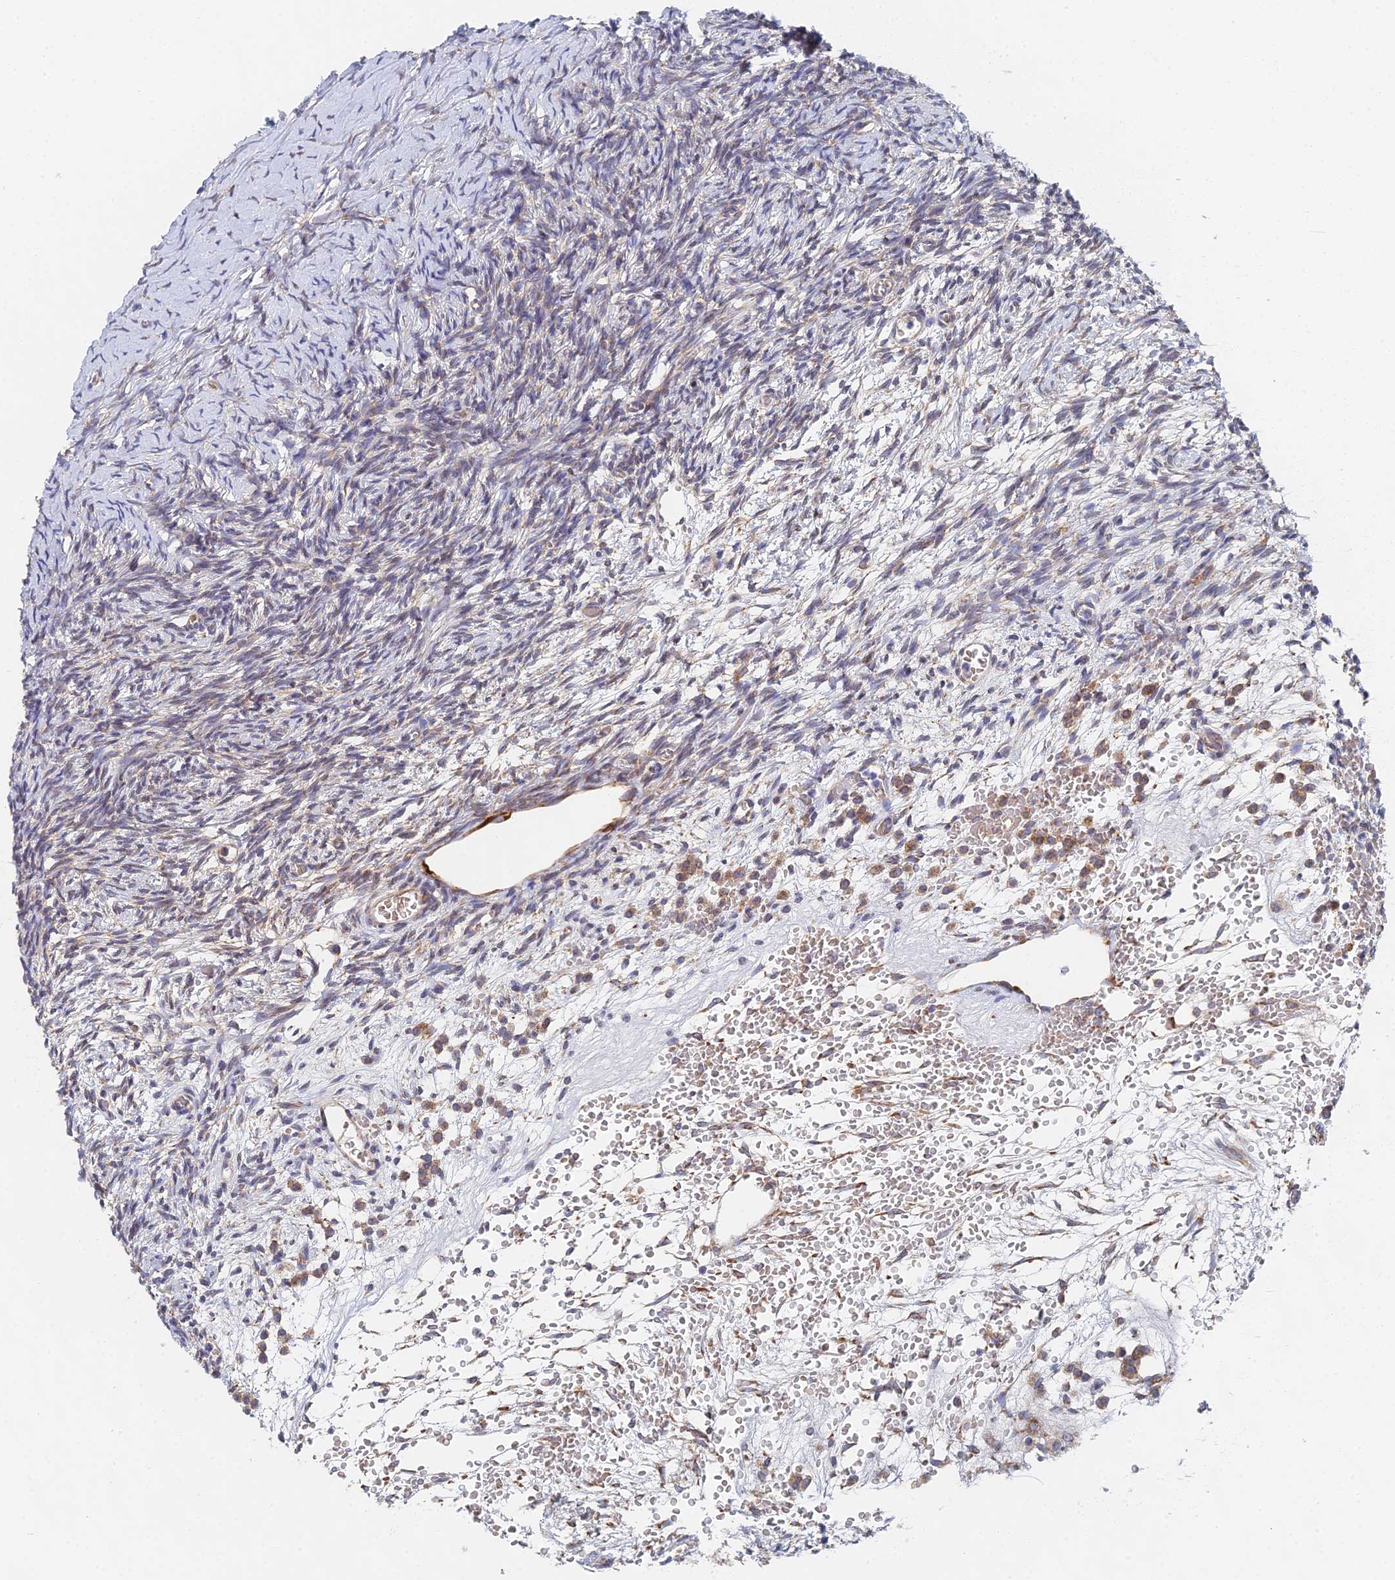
{"staining": {"intensity": "weak", "quantity": ">75%", "location": "cytoplasmic/membranous"}, "tissue": "ovary", "cell_type": "Follicle cells", "image_type": "normal", "snomed": [{"axis": "morphology", "description": "Normal tissue, NOS"}, {"axis": "topography", "description": "Ovary"}], "caption": "This micrograph reveals IHC staining of unremarkable ovary, with low weak cytoplasmic/membranous expression in approximately >75% of follicle cells.", "gene": "ELOF1", "patient": {"sex": "female", "age": 39}}